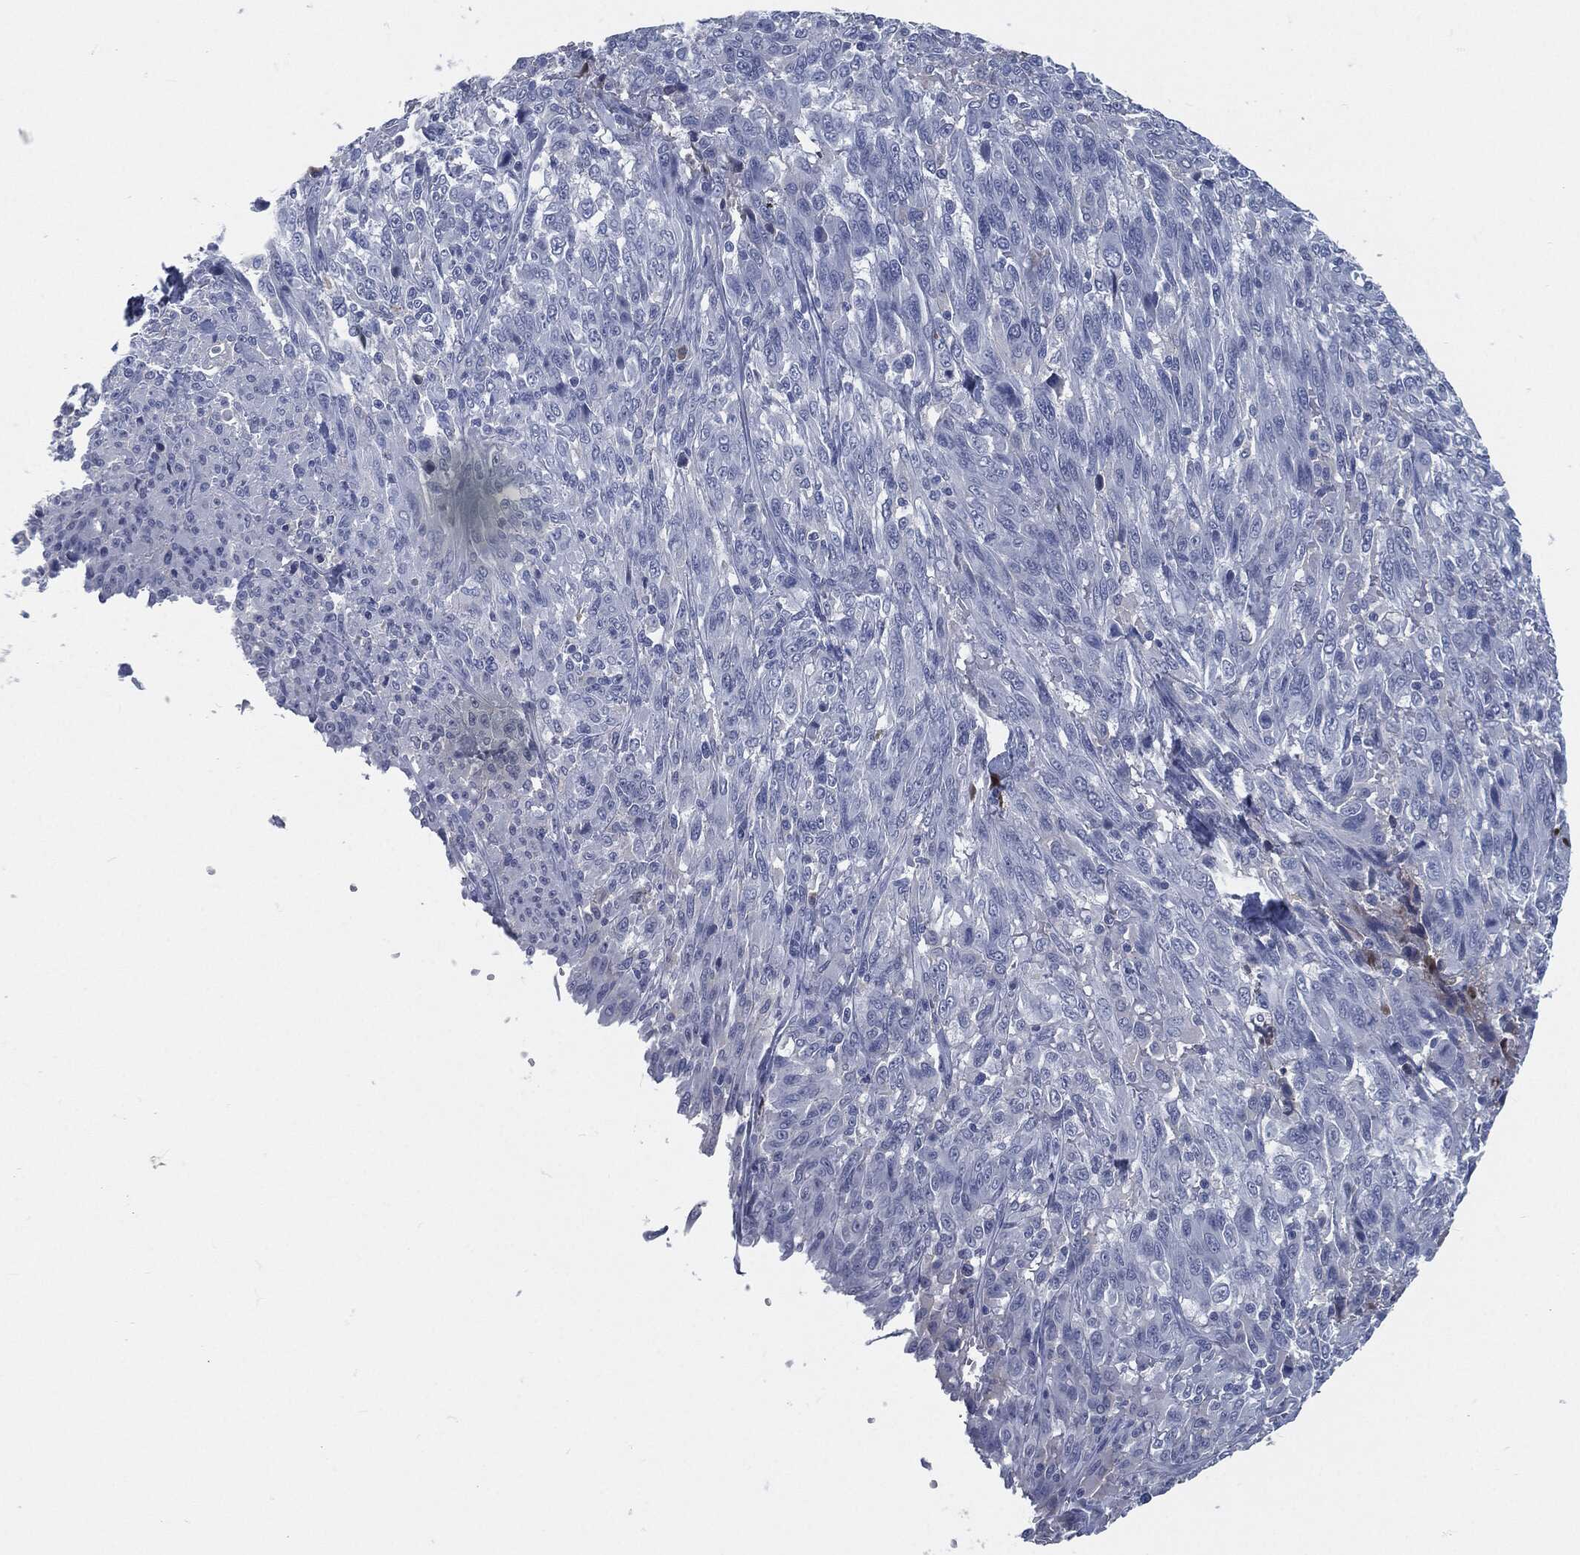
{"staining": {"intensity": "negative", "quantity": "none", "location": "none"}, "tissue": "melanoma", "cell_type": "Tumor cells", "image_type": "cancer", "snomed": [{"axis": "morphology", "description": "Malignant melanoma, NOS"}, {"axis": "topography", "description": "Skin"}], "caption": "Malignant melanoma was stained to show a protein in brown. There is no significant staining in tumor cells.", "gene": "MST1", "patient": {"sex": "female", "age": 91}}